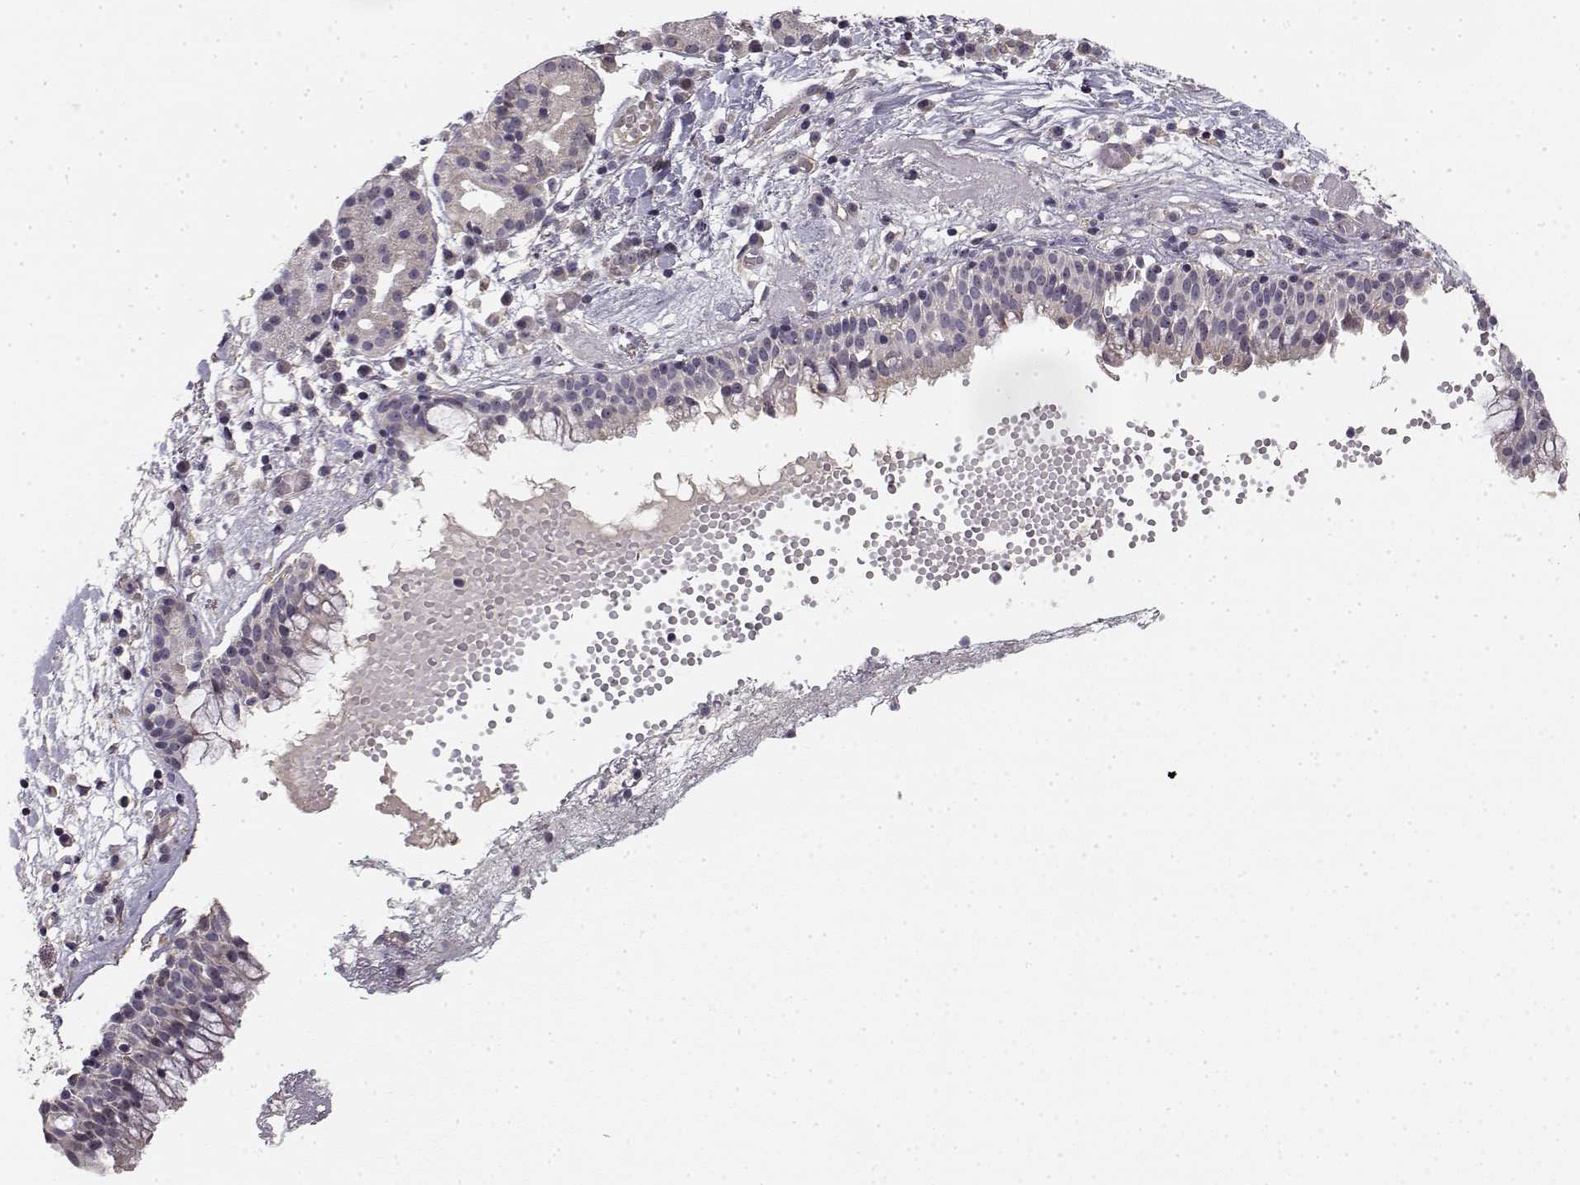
{"staining": {"intensity": "negative", "quantity": "none", "location": "none"}, "tissue": "nasopharynx", "cell_type": "Respiratory epithelial cells", "image_type": "normal", "snomed": [{"axis": "morphology", "description": "Normal tissue, NOS"}, {"axis": "morphology", "description": "Basal cell carcinoma"}, {"axis": "topography", "description": "Cartilage tissue"}, {"axis": "topography", "description": "Nasopharynx"}, {"axis": "topography", "description": "Oral tissue"}], "caption": "Human nasopharynx stained for a protein using immunohistochemistry (IHC) shows no positivity in respiratory epithelial cells.", "gene": "MED12L", "patient": {"sex": "female", "age": 77}}